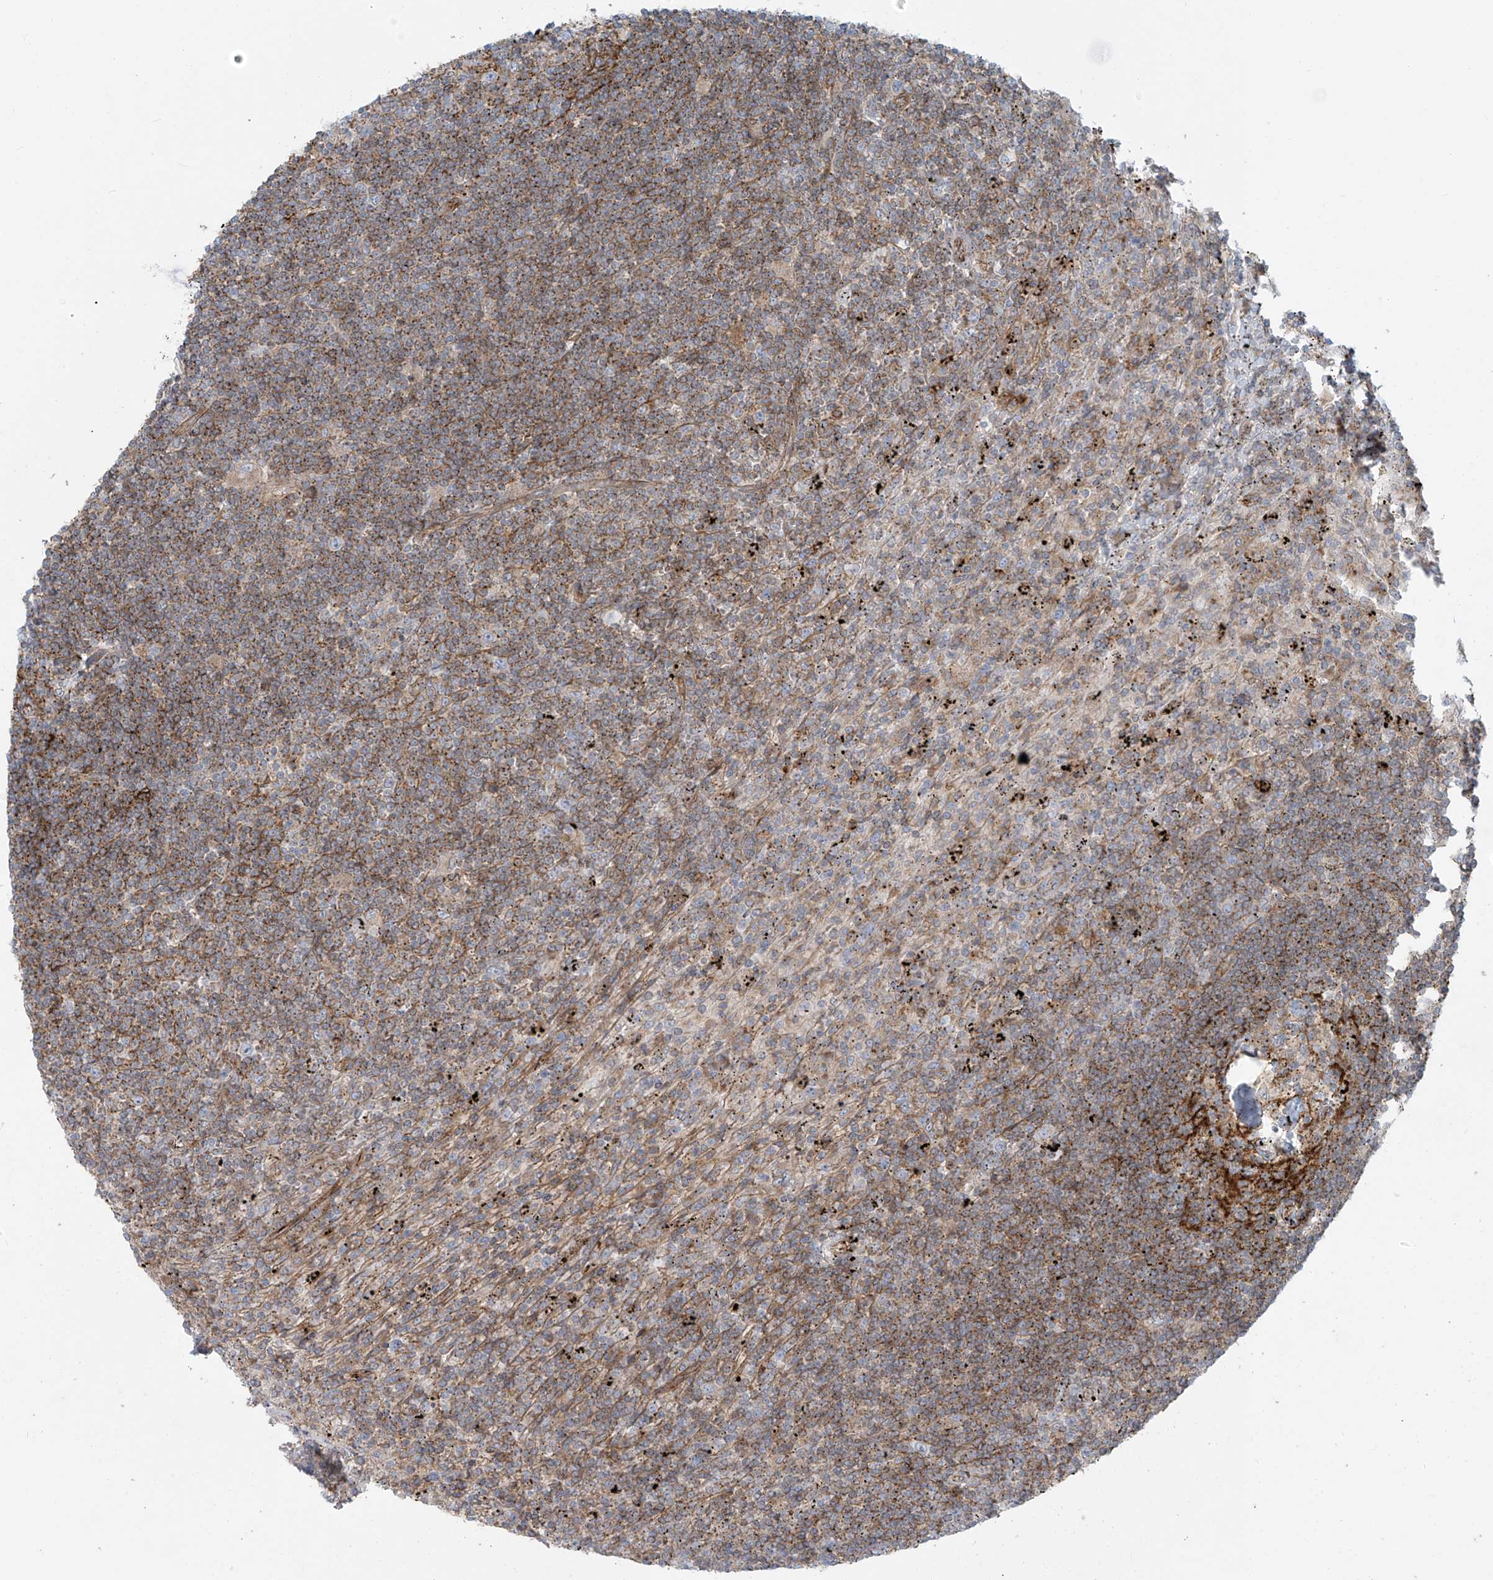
{"staining": {"intensity": "weak", "quantity": "25%-75%", "location": "cytoplasmic/membranous"}, "tissue": "lymphoma", "cell_type": "Tumor cells", "image_type": "cancer", "snomed": [{"axis": "morphology", "description": "Malignant lymphoma, non-Hodgkin's type, Low grade"}, {"axis": "topography", "description": "Spleen"}], "caption": "Lymphoma was stained to show a protein in brown. There is low levels of weak cytoplasmic/membranous positivity in about 25%-75% of tumor cells.", "gene": "LZTS3", "patient": {"sex": "male", "age": 76}}